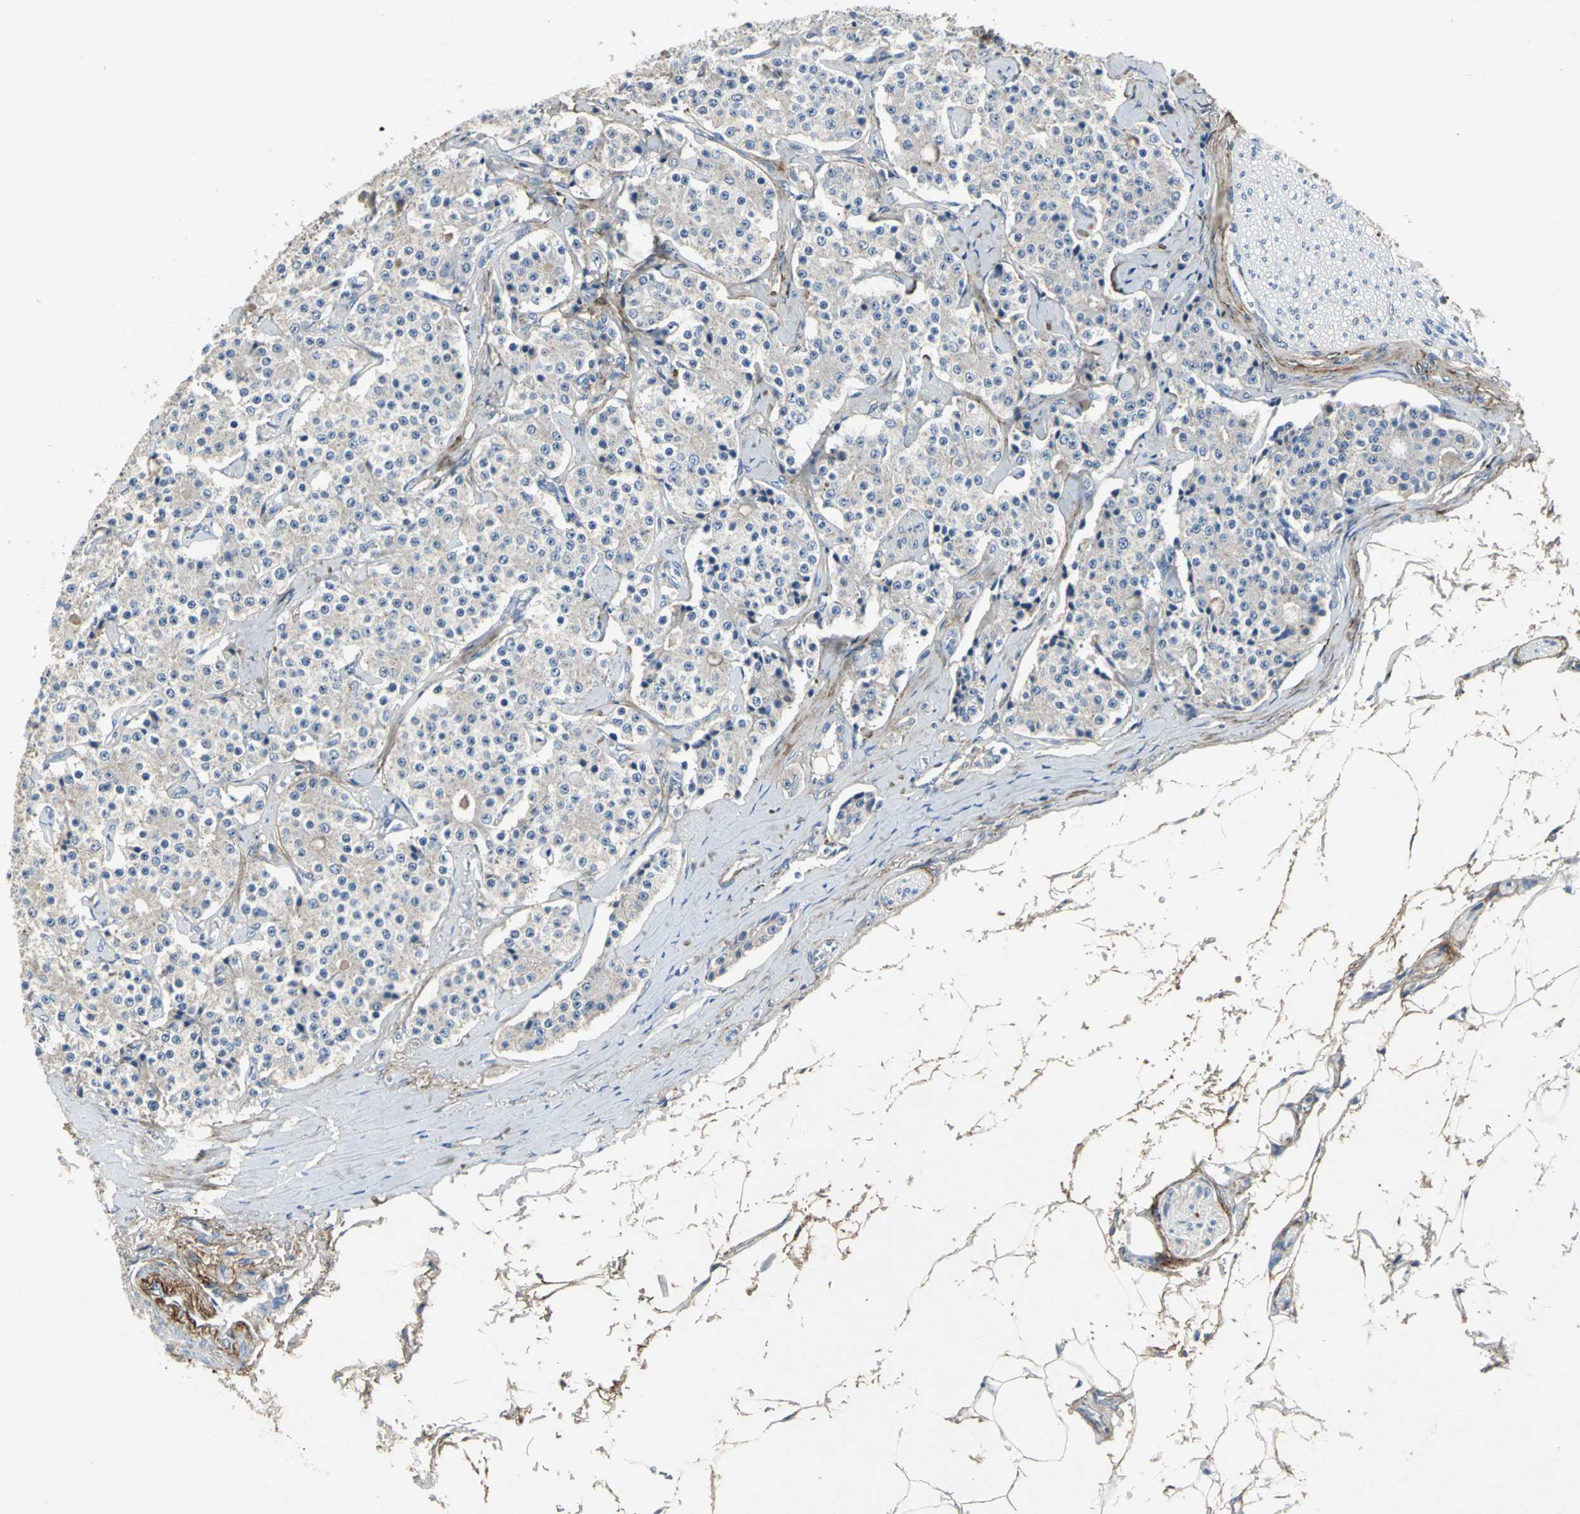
{"staining": {"intensity": "weak", "quantity": "25%-75%", "location": "cytoplasmic/membranous"}, "tissue": "carcinoid", "cell_type": "Tumor cells", "image_type": "cancer", "snomed": [{"axis": "morphology", "description": "Carcinoid, malignant, NOS"}, {"axis": "topography", "description": "Colon"}], "caption": "Carcinoid (malignant) stained with immunohistochemistry shows weak cytoplasmic/membranous expression in about 25%-75% of tumor cells.", "gene": "EFNB3", "patient": {"sex": "female", "age": 61}}